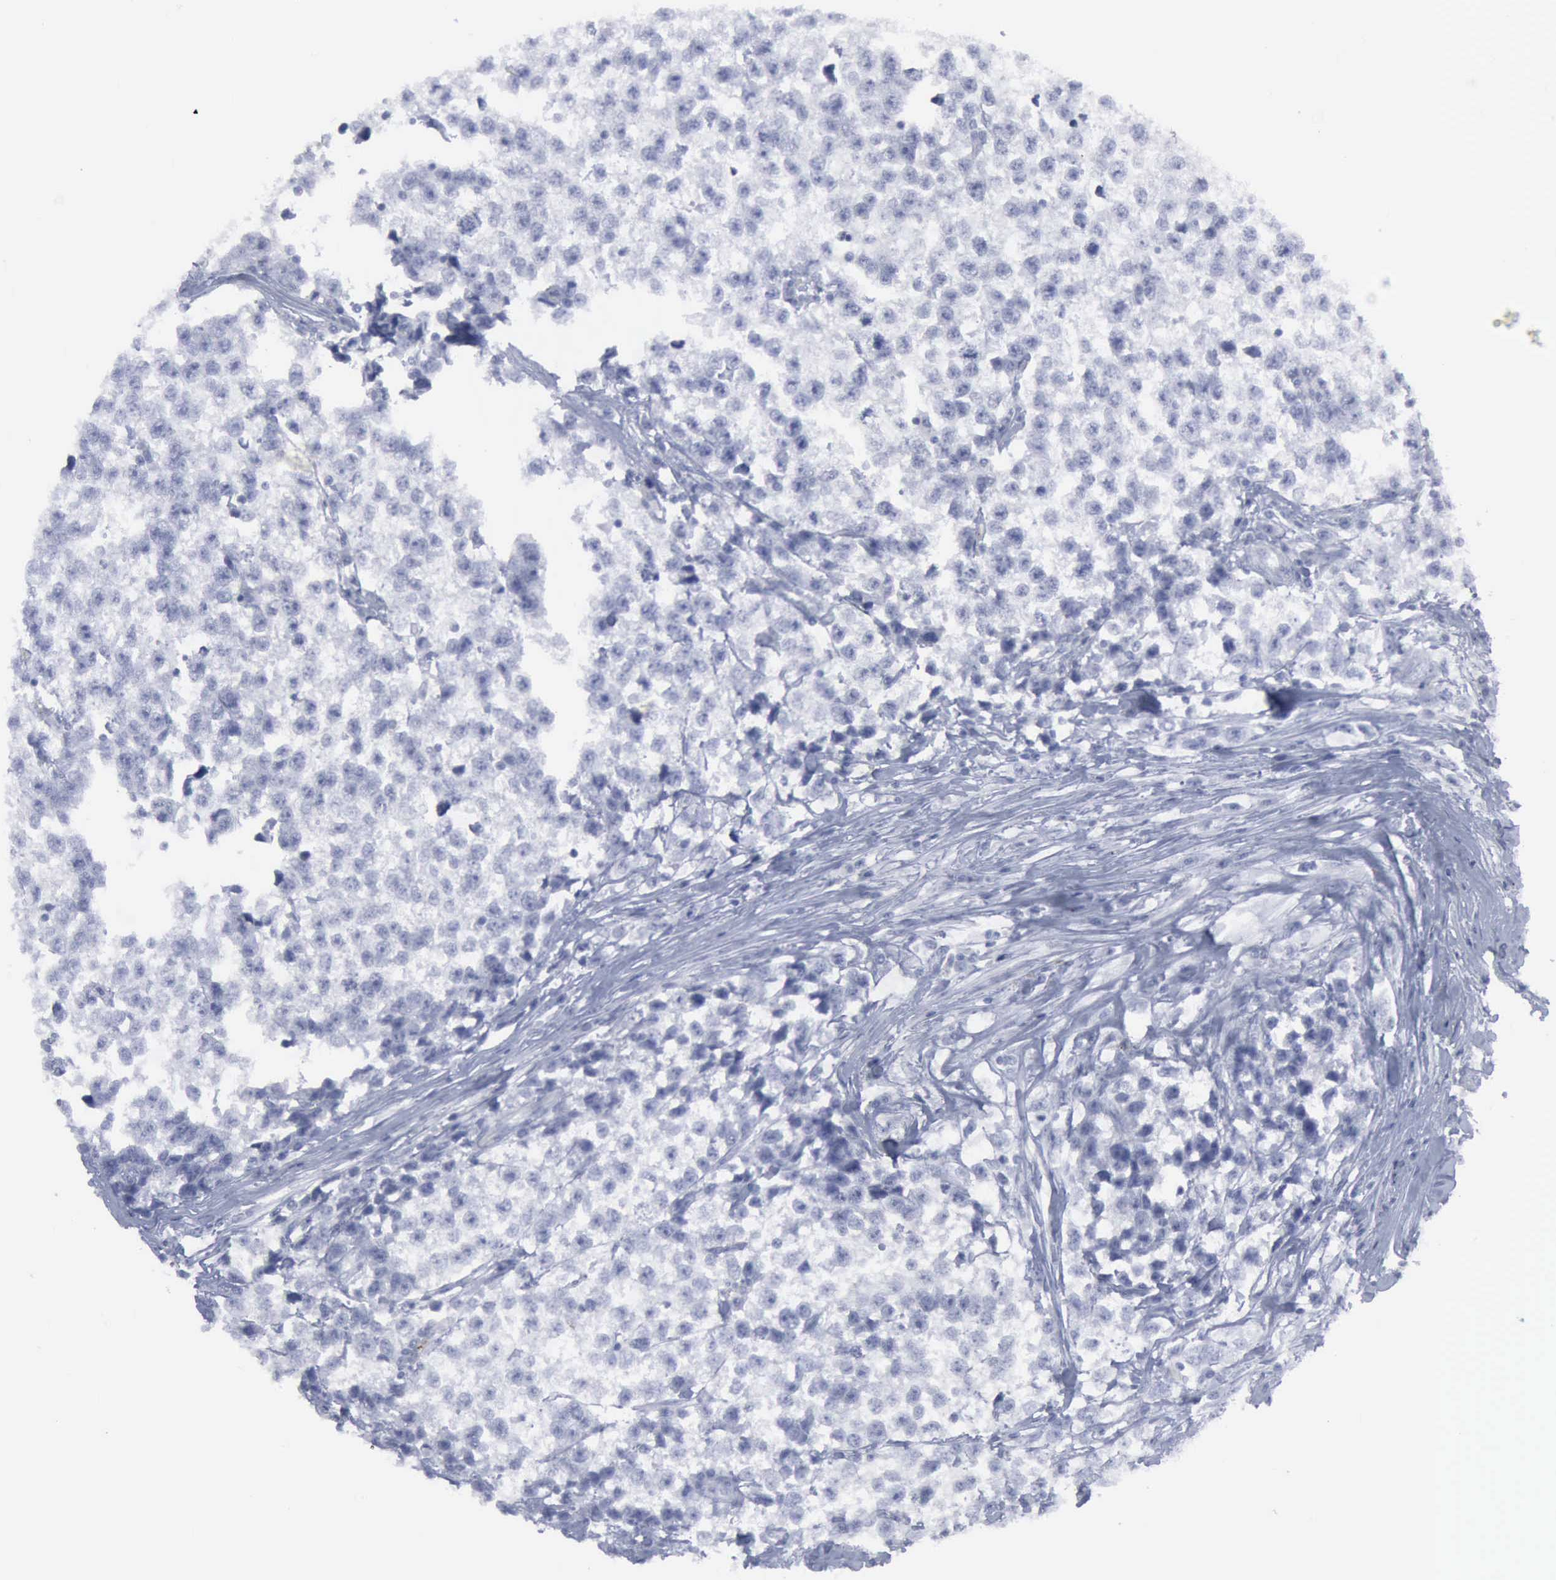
{"staining": {"intensity": "negative", "quantity": "none", "location": "none"}, "tissue": "testis cancer", "cell_type": "Tumor cells", "image_type": "cancer", "snomed": [{"axis": "morphology", "description": "Seminoma, NOS"}, {"axis": "morphology", "description": "Carcinoma, Embryonal, NOS"}, {"axis": "topography", "description": "Testis"}], "caption": "DAB immunohistochemical staining of human testis embryonal carcinoma demonstrates no significant expression in tumor cells.", "gene": "VCAM1", "patient": {"sex": "male", "age": 30}}